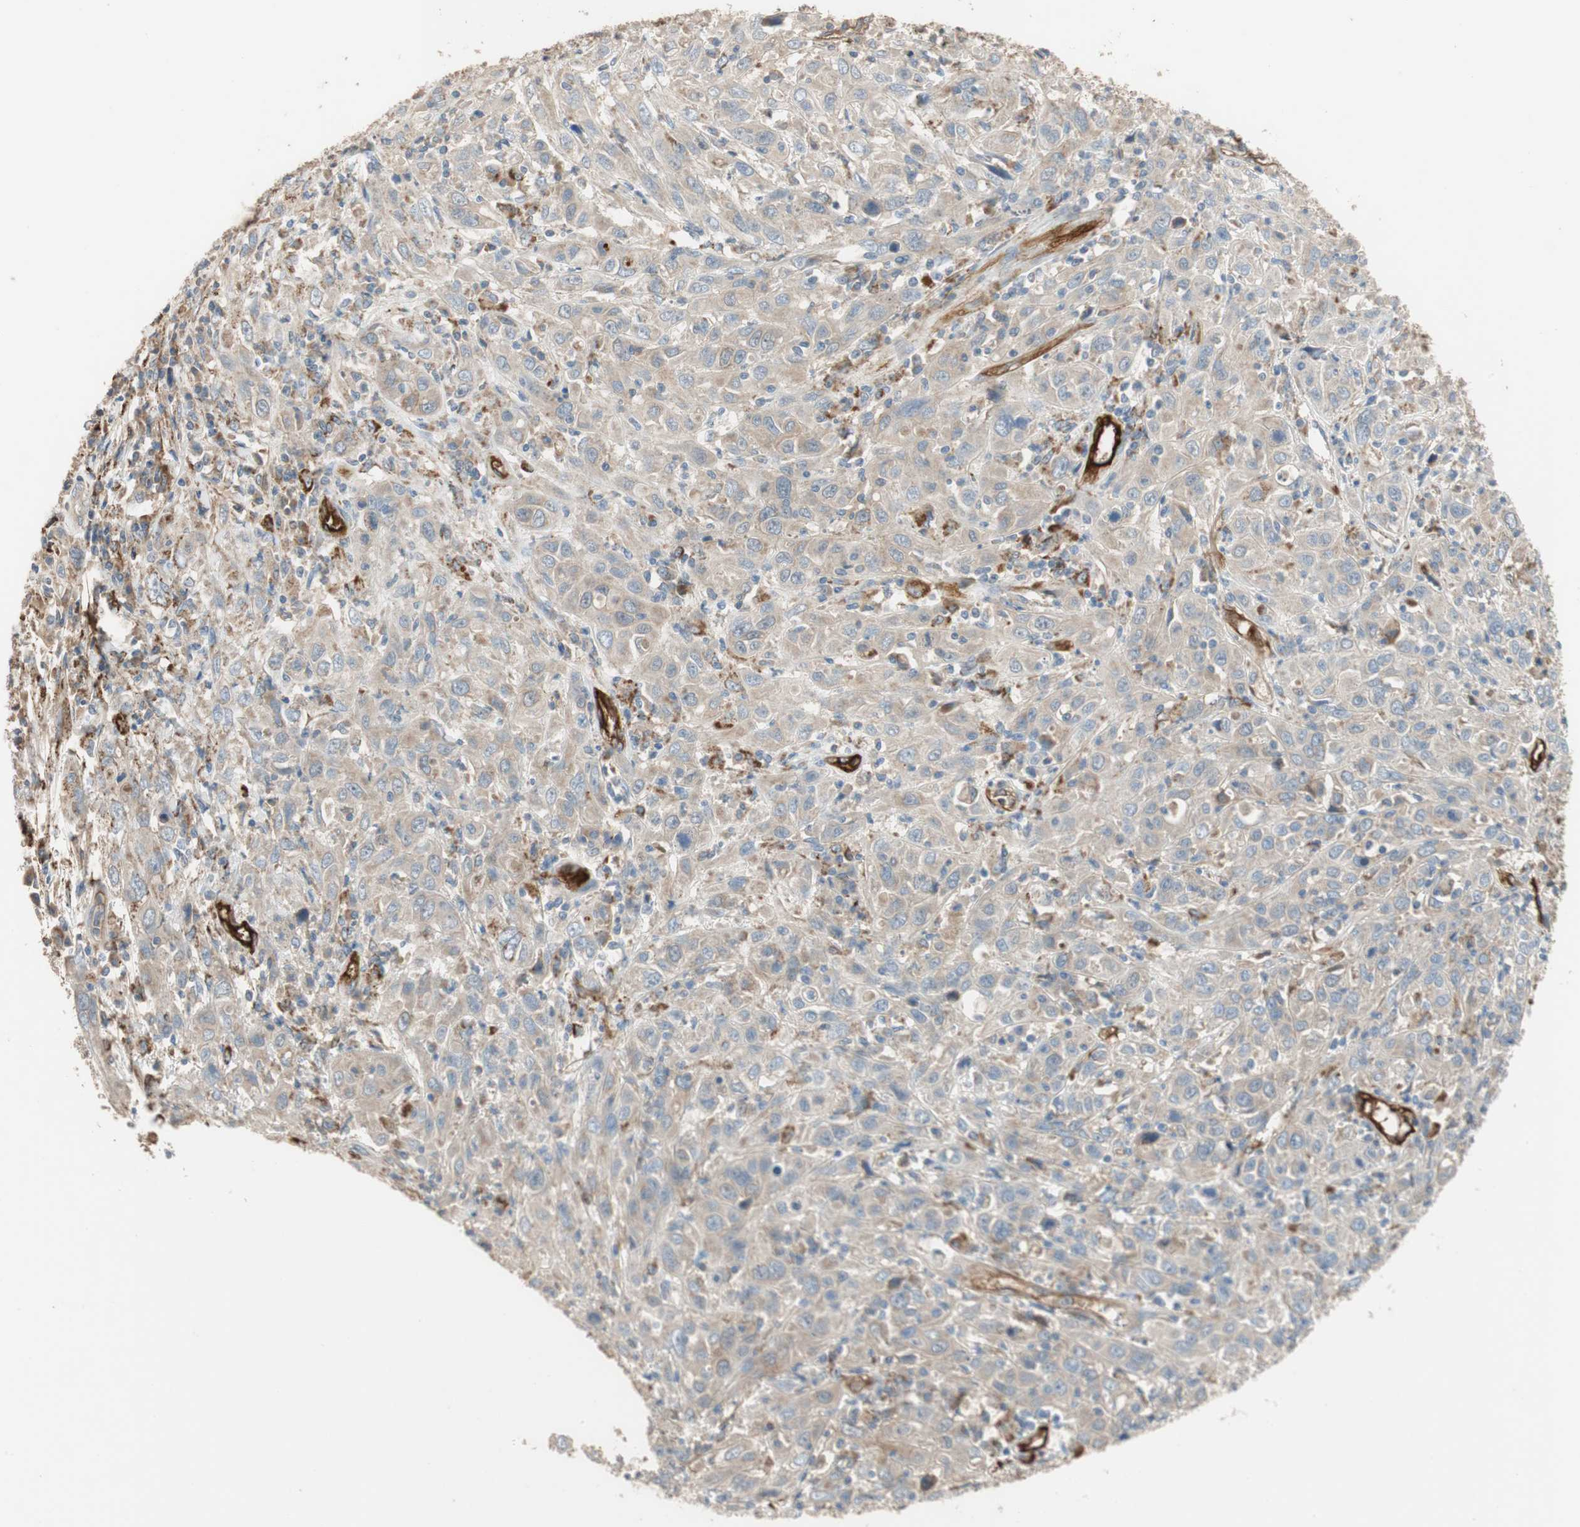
{"staining": {"intensity": "weak", "quantity": "<25%", "location": "cytoplasmic/membranous"}, "tissue": "cervical cancer", "cell_type": "Tumor cells", "image_type": "cancer", "snomed": [{"axis": "morphology", "description": "Squamous cell carcinoma, NOS"}, {"axis": "topography", "description": "Cervix"}], "caption": "Image shows no significant protein staining in tumor cells of cervical cancer. (Brightfield microscopy of DAB immunohistochemistry (IHC) at high magnification).", "gene": "ALPL", "patient": {"sex": "female", "age": 46}}